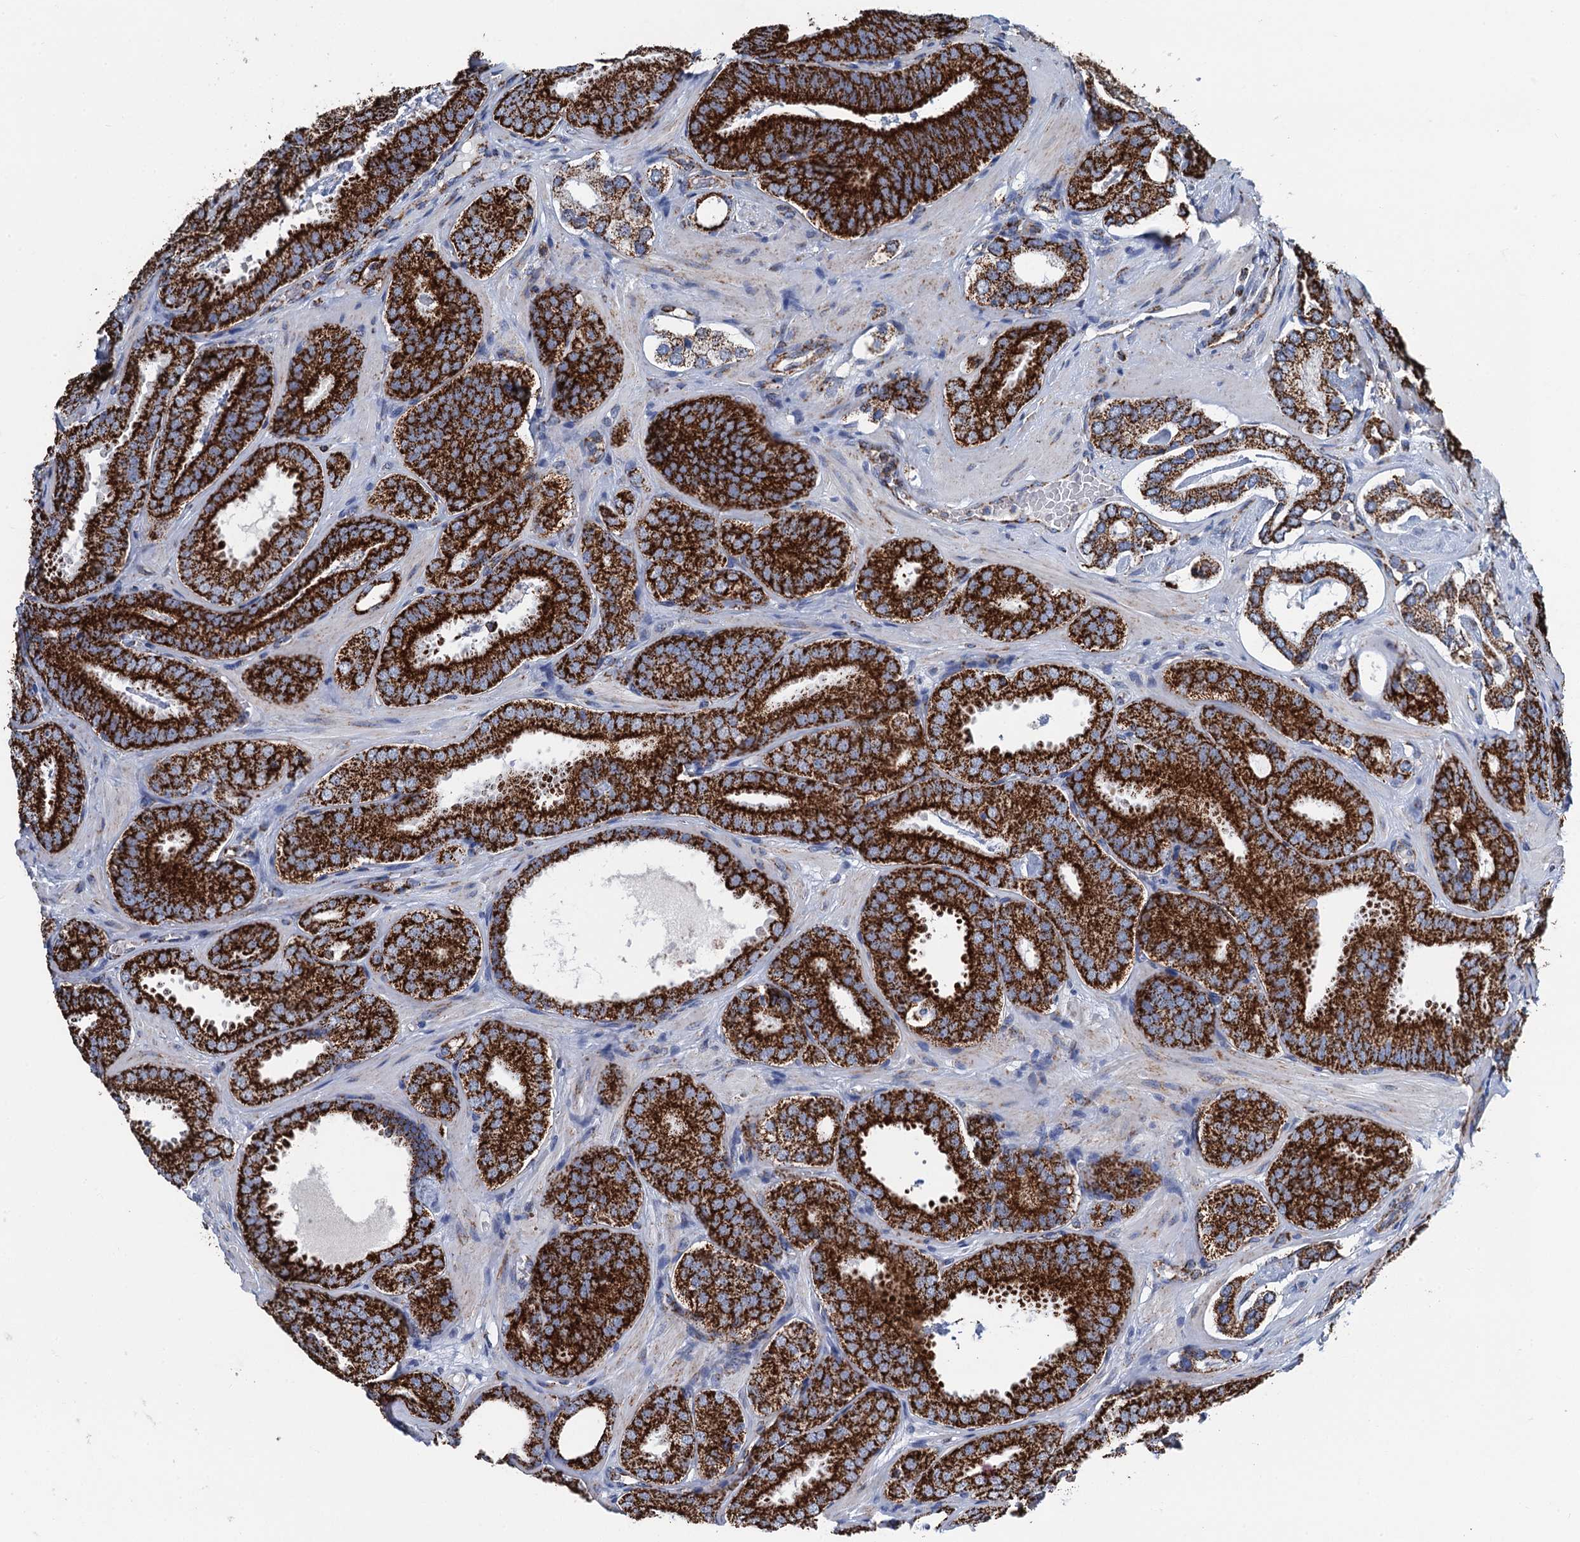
{"staining": {"intensity": "strong", "quantity": ">75%", "location": "cytoplasmic/membranous"}, "tissue": "prostate cancer", "cell_type": "Tumor cells", "image_type": "cancer", "snomed": [{"axis": "morphology", "description": "Adenocarcinoma, High grade"}, {"axis": "topography", "description": "Prostate"}], "caption": "This photomicrograph displays immunohistochemistry staining of prostate cancer, with high strong cytoplasmic/membranous staining in about >75% of tumor cells.", "gene": "IVD", "patient": {"sex": "male", "age": 63}}